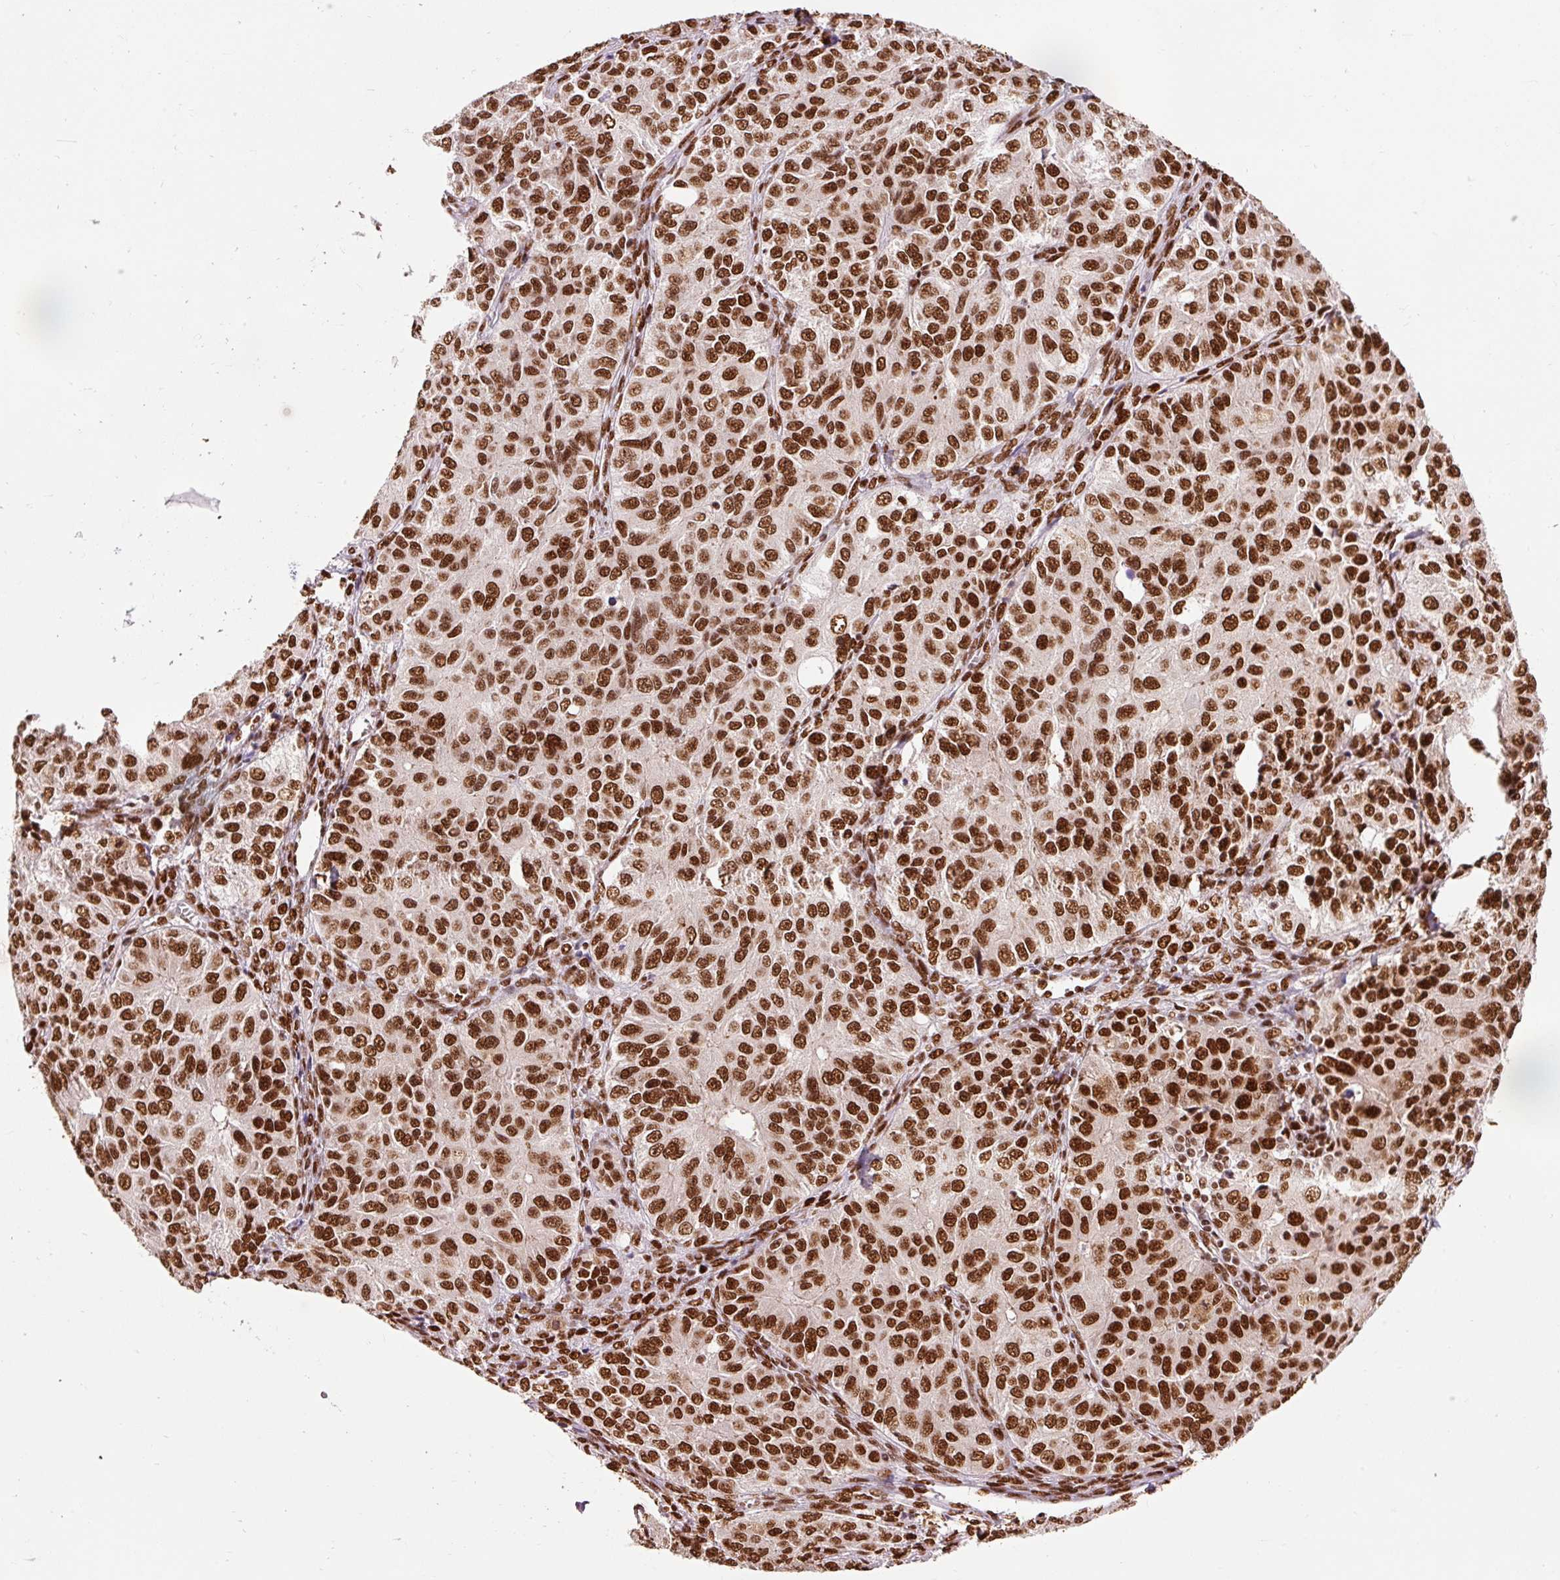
{"staining": {"intensity": "strong", "quantity": ">75%", "location": "nuclear"}, "tissue": "ovarian cancer", "cell_type": "Tumor cells", "image_type": "cancer", "snomed": [{"axis": "morphology", "description": "Carcinoma, endometroid"}, {"axis": "topography", "description": "Ovary"}], "caption": "Human ovarian cancer (endometroid carcinoma) stained for a protein (brown) demonstrates strong nuclear positive expression in approximately >75% of tumor cells.", "gene": "ZBTB44", "patient": {"sex": "female", "age": 51}}